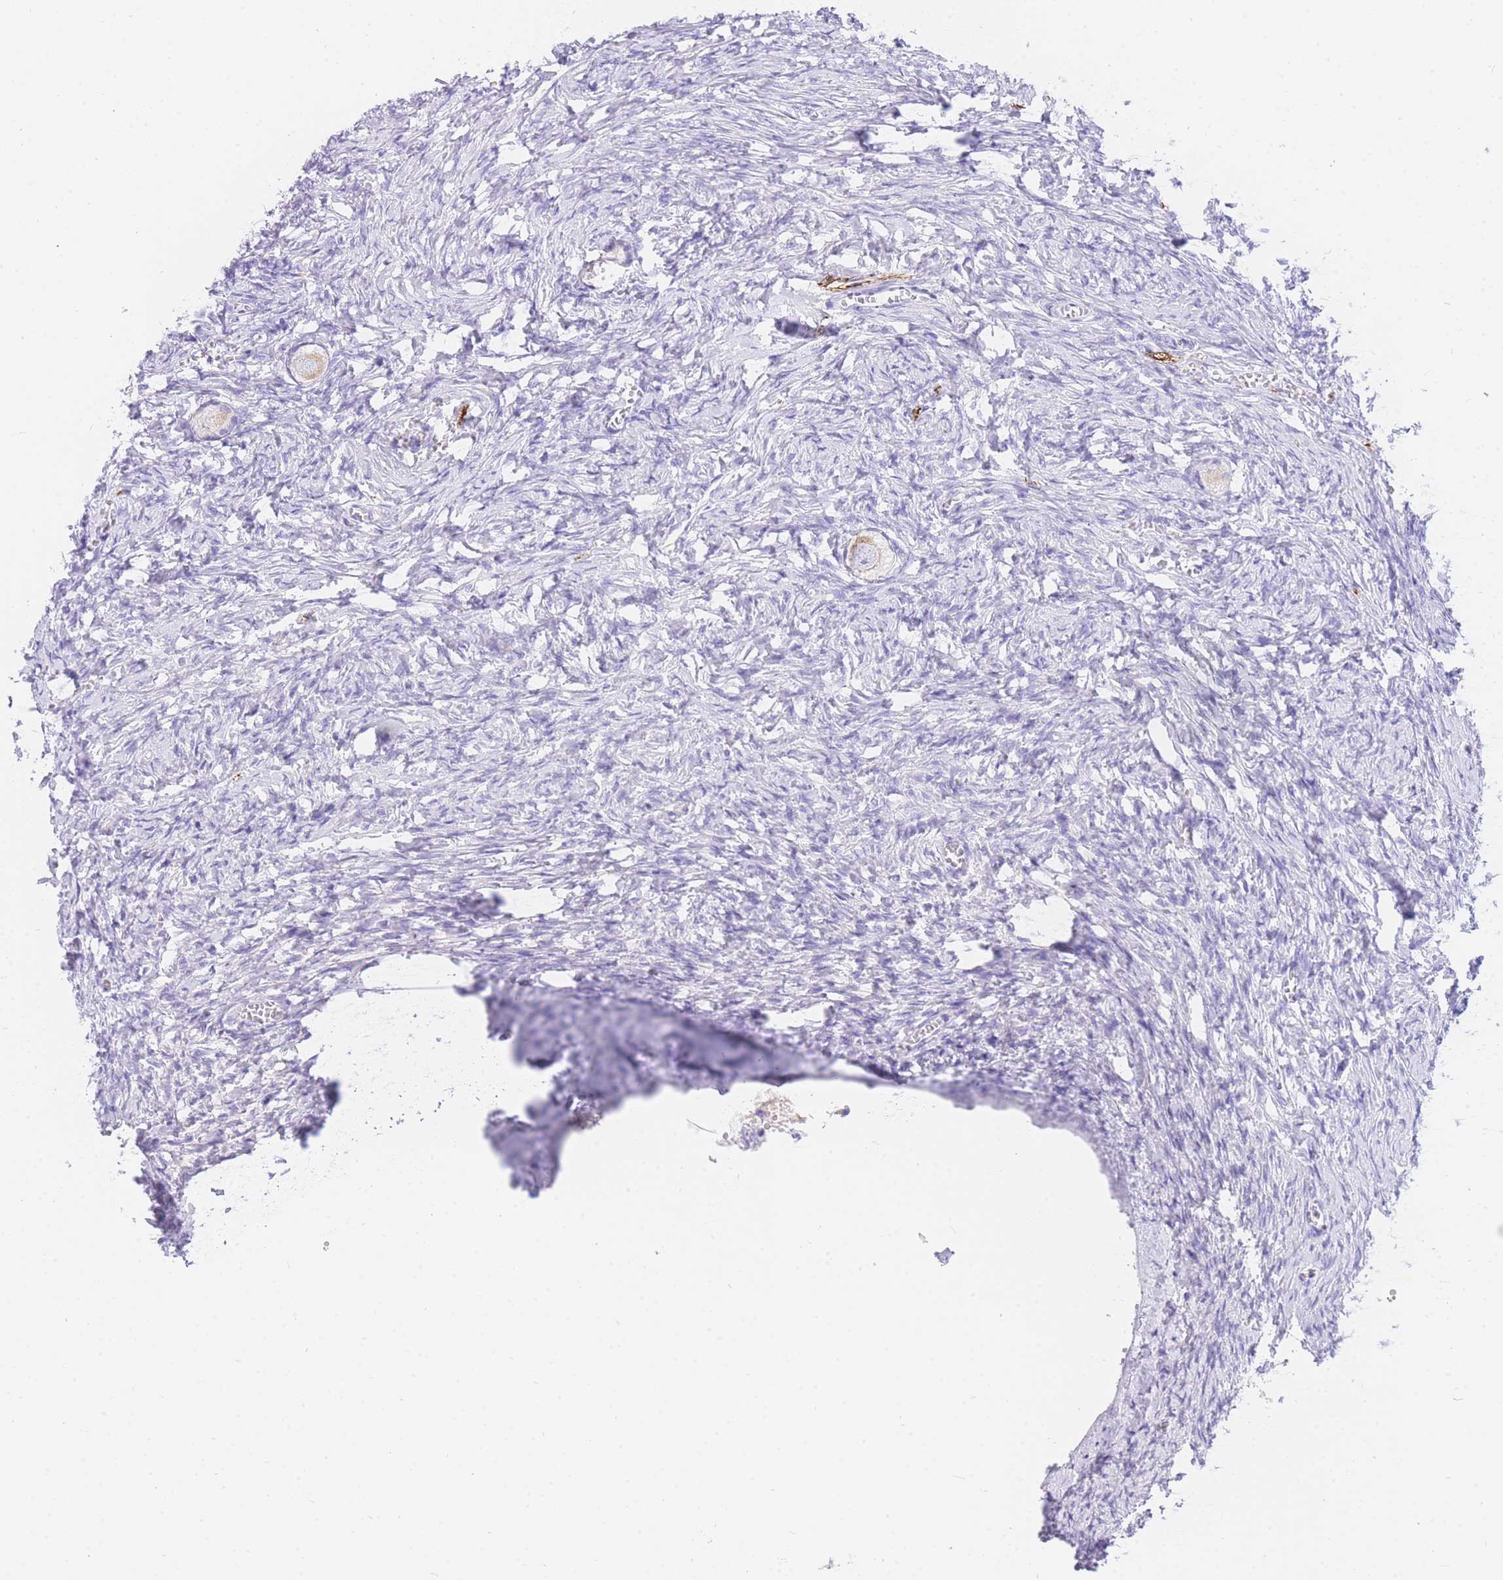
{"staining": {"intensity": "weak", "quantity": ">75%", "location": "cytoplasmic/membranous"}, "tissue": "ovary", "cell_type": "Follicle cells", "image_type": "normal", "snomed": [{"axis": "morphology", "description": "Normal tissue, NOS"}, {"axis": "topography", "description": "Ovary"}], "caption": "Protein expression by IHC reveals weak cytoplasmic/membranous expression in approximately >75% of follicle cells in normal ovary.", "gene": "UPK1A", "patient": {"sex": "female", "age": 27}}